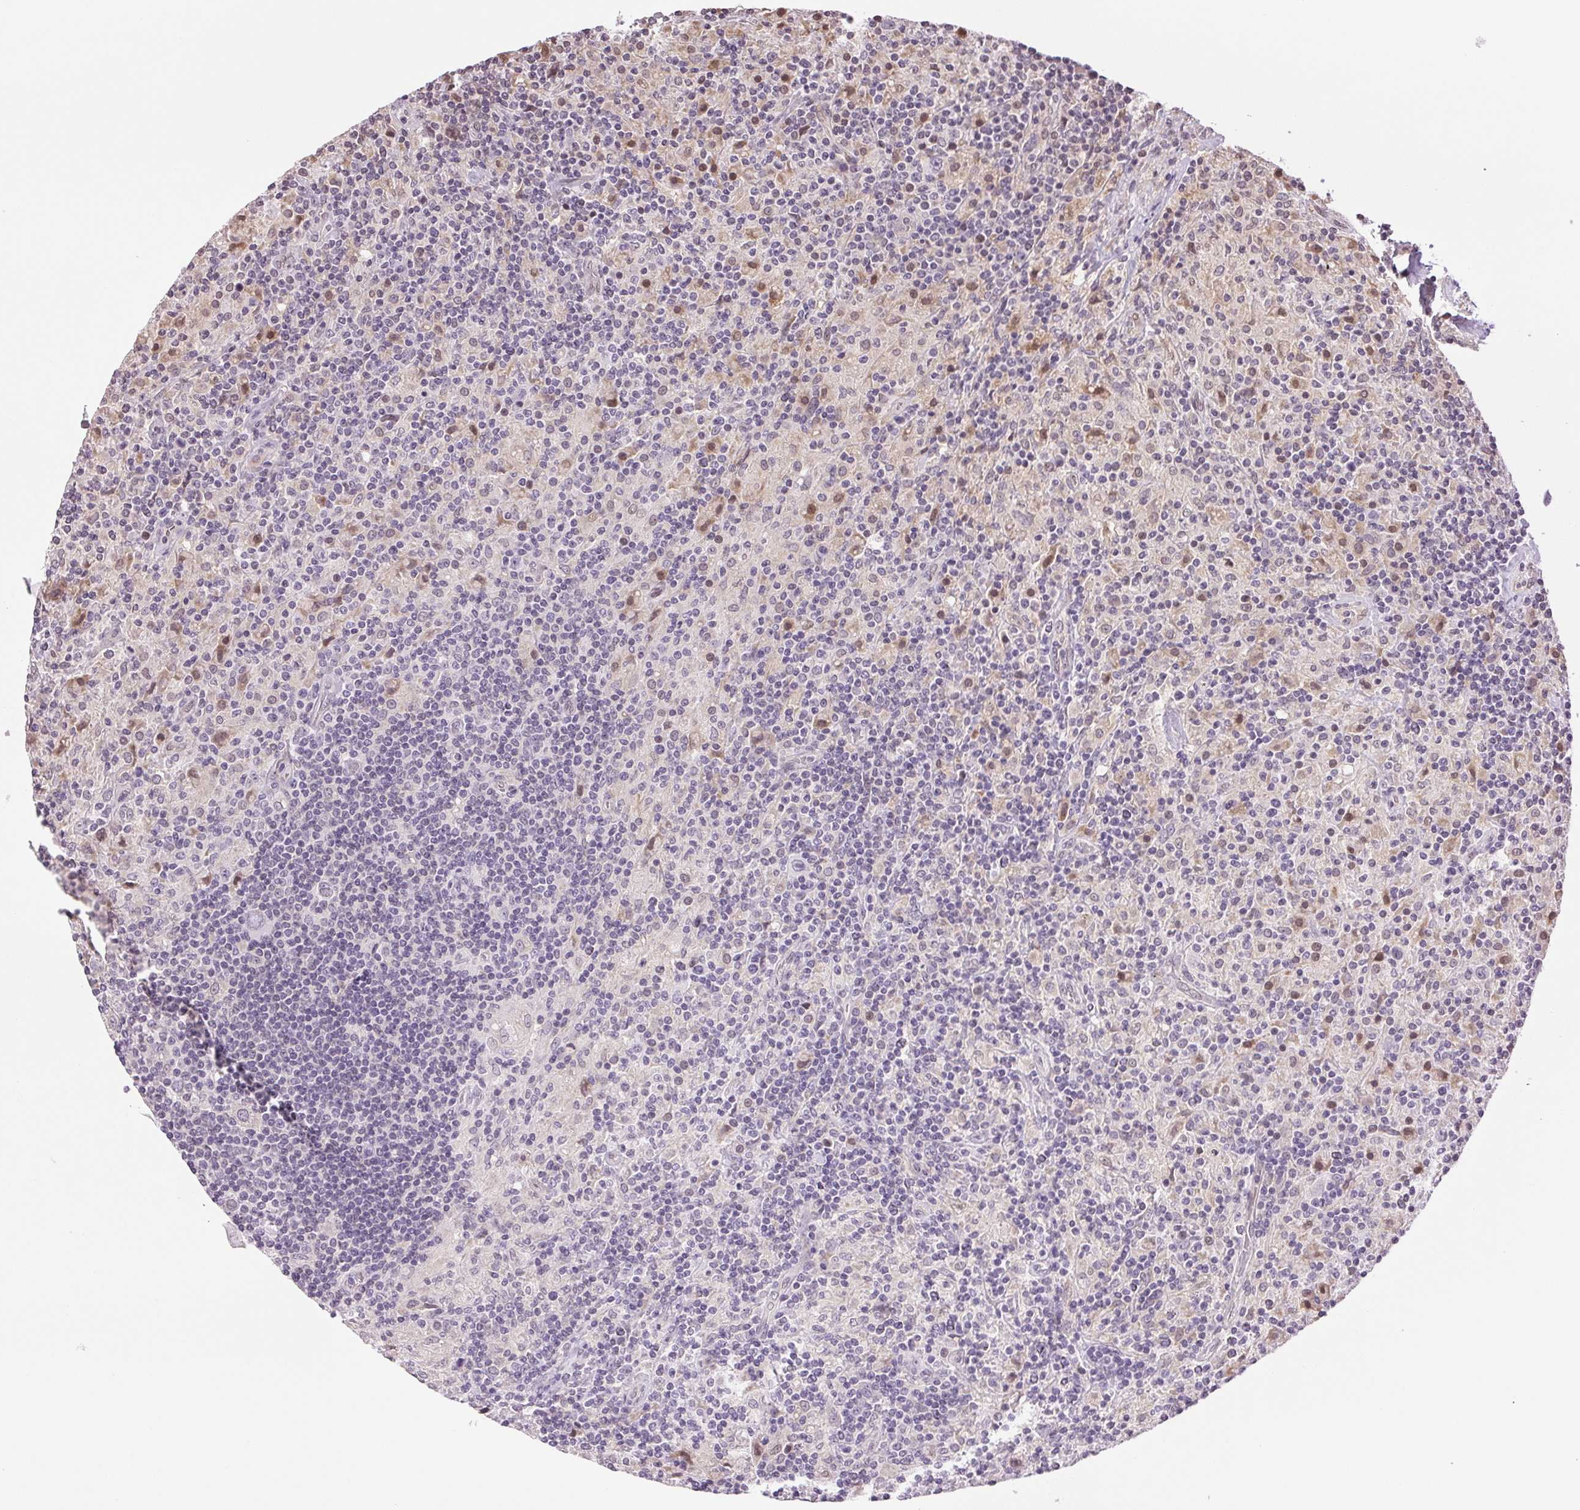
{"staining": {"intensity": "negative", "quantity": "none", "location": "none"}, "tissue": "lymphoma", "cell_type": "Tumor cells", "image_type": "cancer", "snomed": [{"axis": "morphology", "description": "Hodgkin's disease, NOS"}, {"axis": "topography", "description": "Lymph node"}], "caption": "A high-resolution micrograph shows immunohistochemistry staining of lymphoma, which displays no significant expression in tumor cells.", "gene": "TNNT3", "patient": {"sex": "male", "age": 70}}